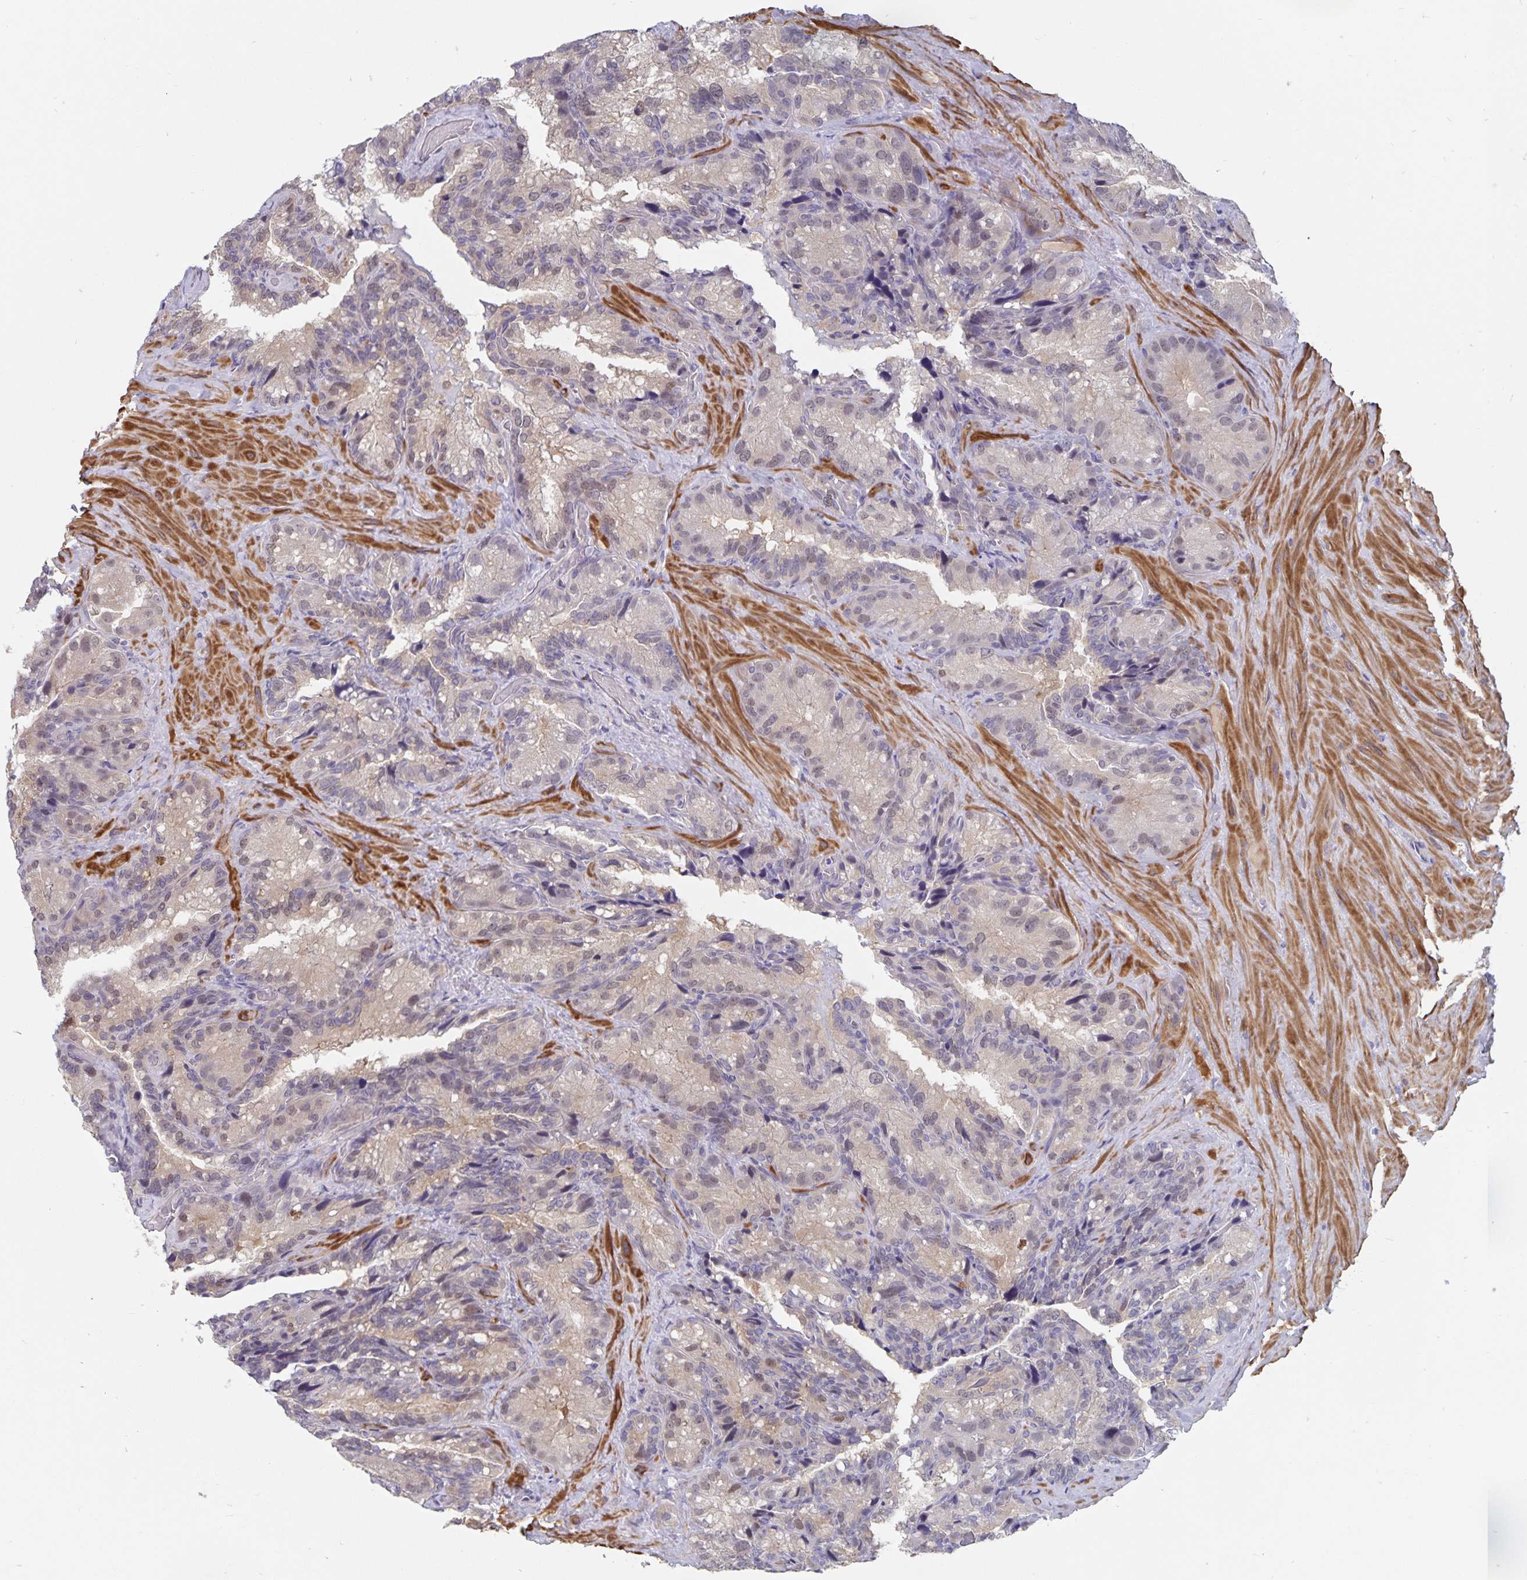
{"staining": {"intensity": "negative", "quantity": "none", "location": "none"}, "tissue": "seminal vesicle", "cell_type": "Glandular cells", "image_type": "normal", "snomed": [{"axis": "morphology", "description": "Normal tissue, NOS"}, {"axis": "topography", "description": "Seminal veicle"}], "caption": "The image demonstrates no significant staining in glandular cells of seminal vesicle. (DAB immunohistochemistry, high magnification).", "gene": "BAG6", "patient": {"sex": "male", "age": 60}}